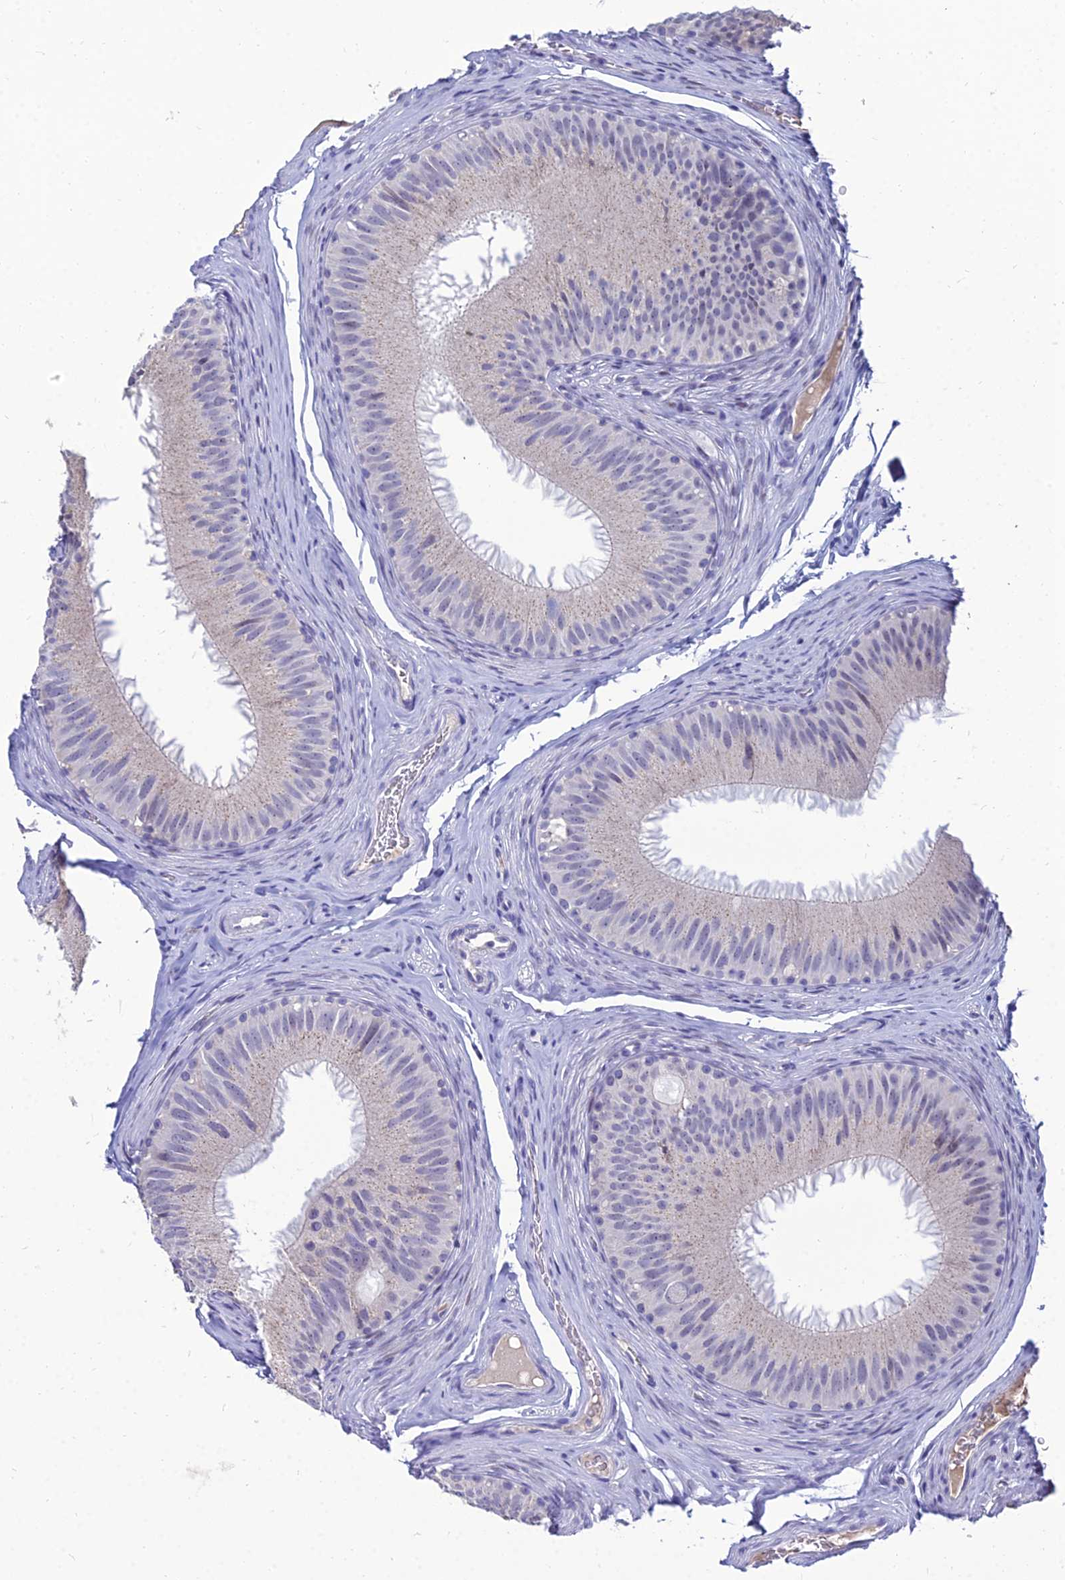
{"staining": {"intensity": "negative", "quantity": "none", "location": "none"}, "tissue": "epididymis", "cell_type": "Glandular cells", "image_type": "normal", "snomed": [{"axis": "morphology", "description": "Normal tissue, NOS"}, {"axis": "topography", "description": "Epididymis"}], "caption": "Epididymis was stained to show a protein in brown. There is no significant positivity in glandular cells. The staining was performed using DAB (3,3'-diaminobenzidine) to visualize the protein expression in brown, while the nuclei were stained in blue with hematoxylin (Magnification: 20x).", "gene": "GOLGA6A", "patient": {"sex": "male", "age": 34}}